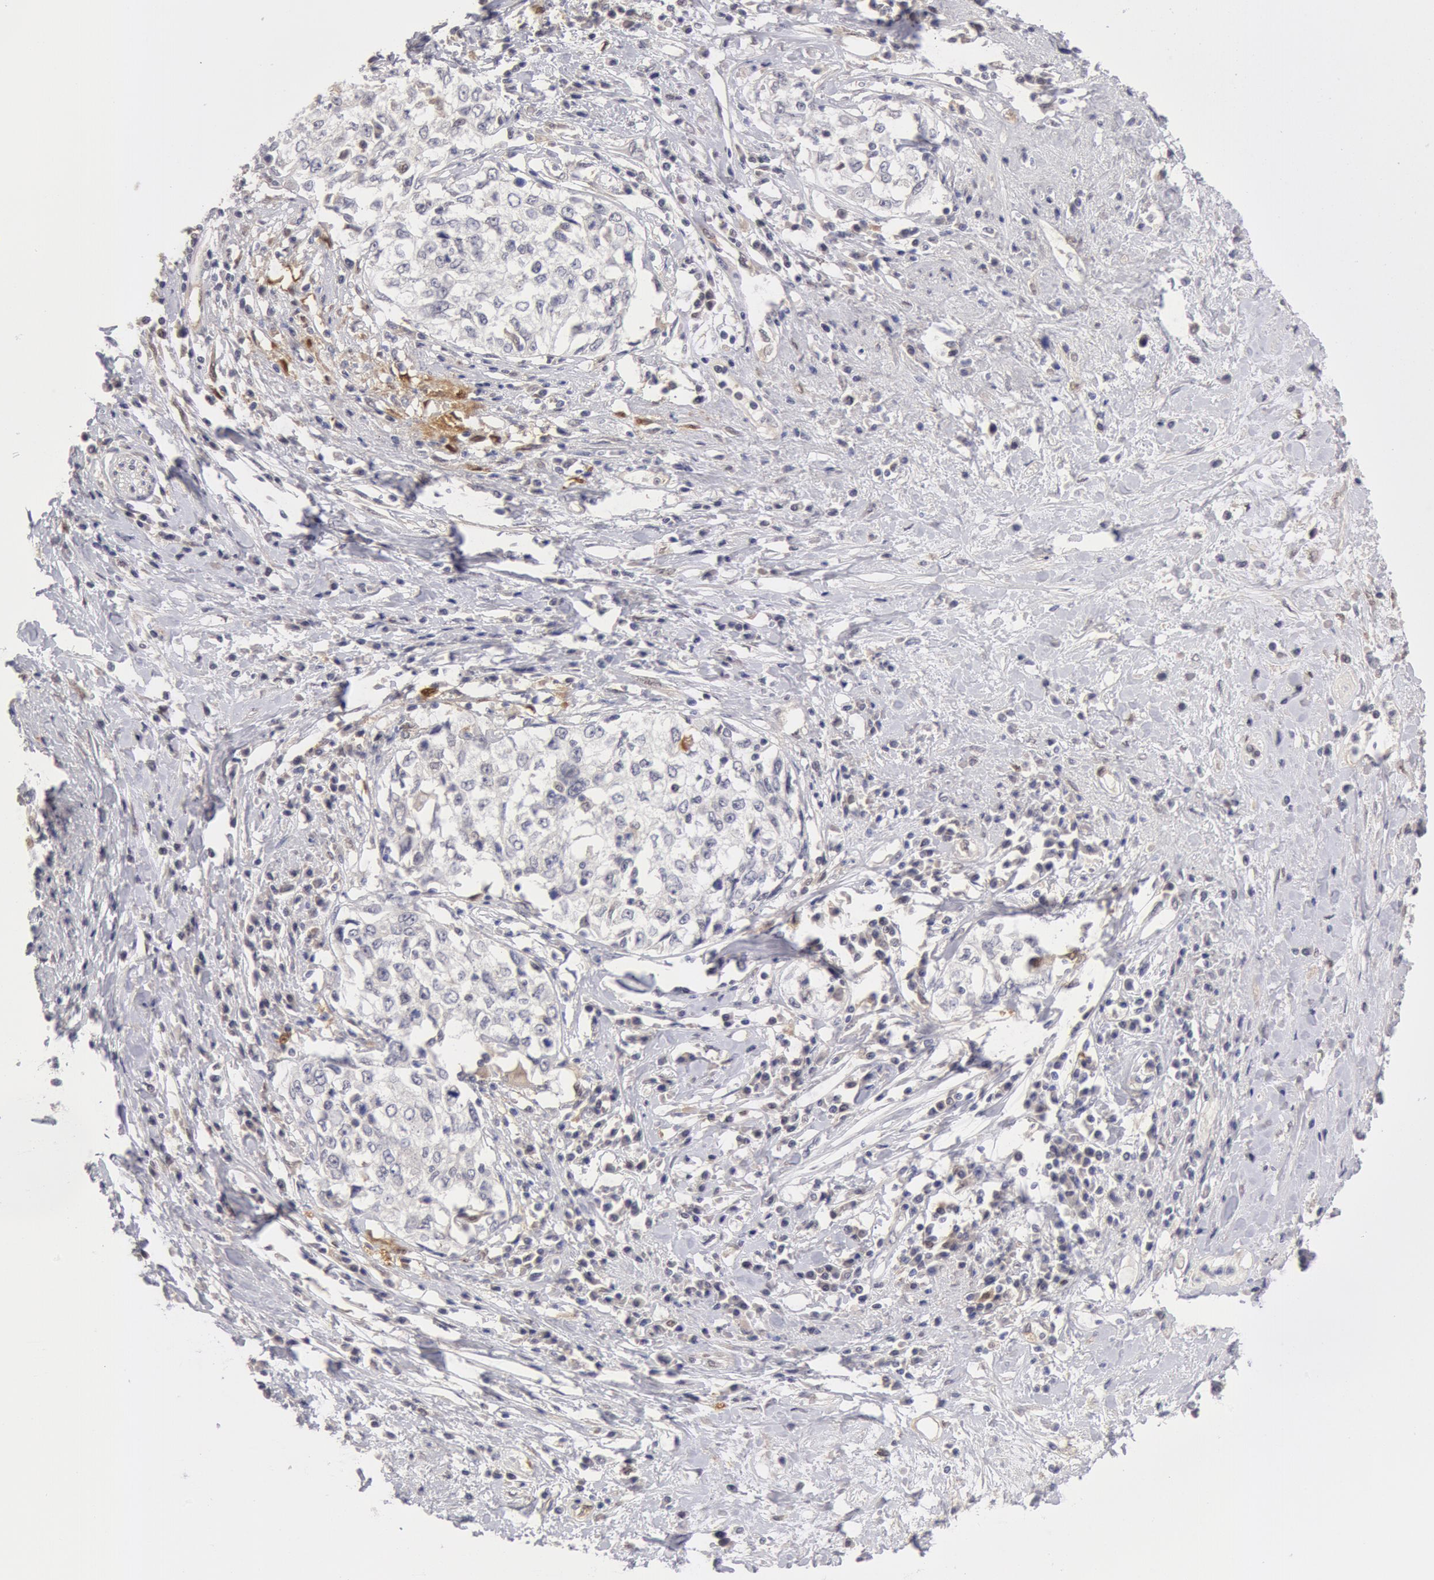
{"staining": {"intensity": "negative", "quantity": "none", "location": "none"}, "tissue": "cervical cancer", "cell_type": "Tumor cells", "image_type": "cancer", "snomed": [{"axis": "morphology", "description": "Squamous cell carcinoma, NOS"}, {"axis": "topography", "description": "Cervix"}], "caption": "There is no significant staining in tumor cells of squamous cell carcinoma (cervical).", "gene": "TXNRD1", "patient": {"sex": "female", "age": 57}}